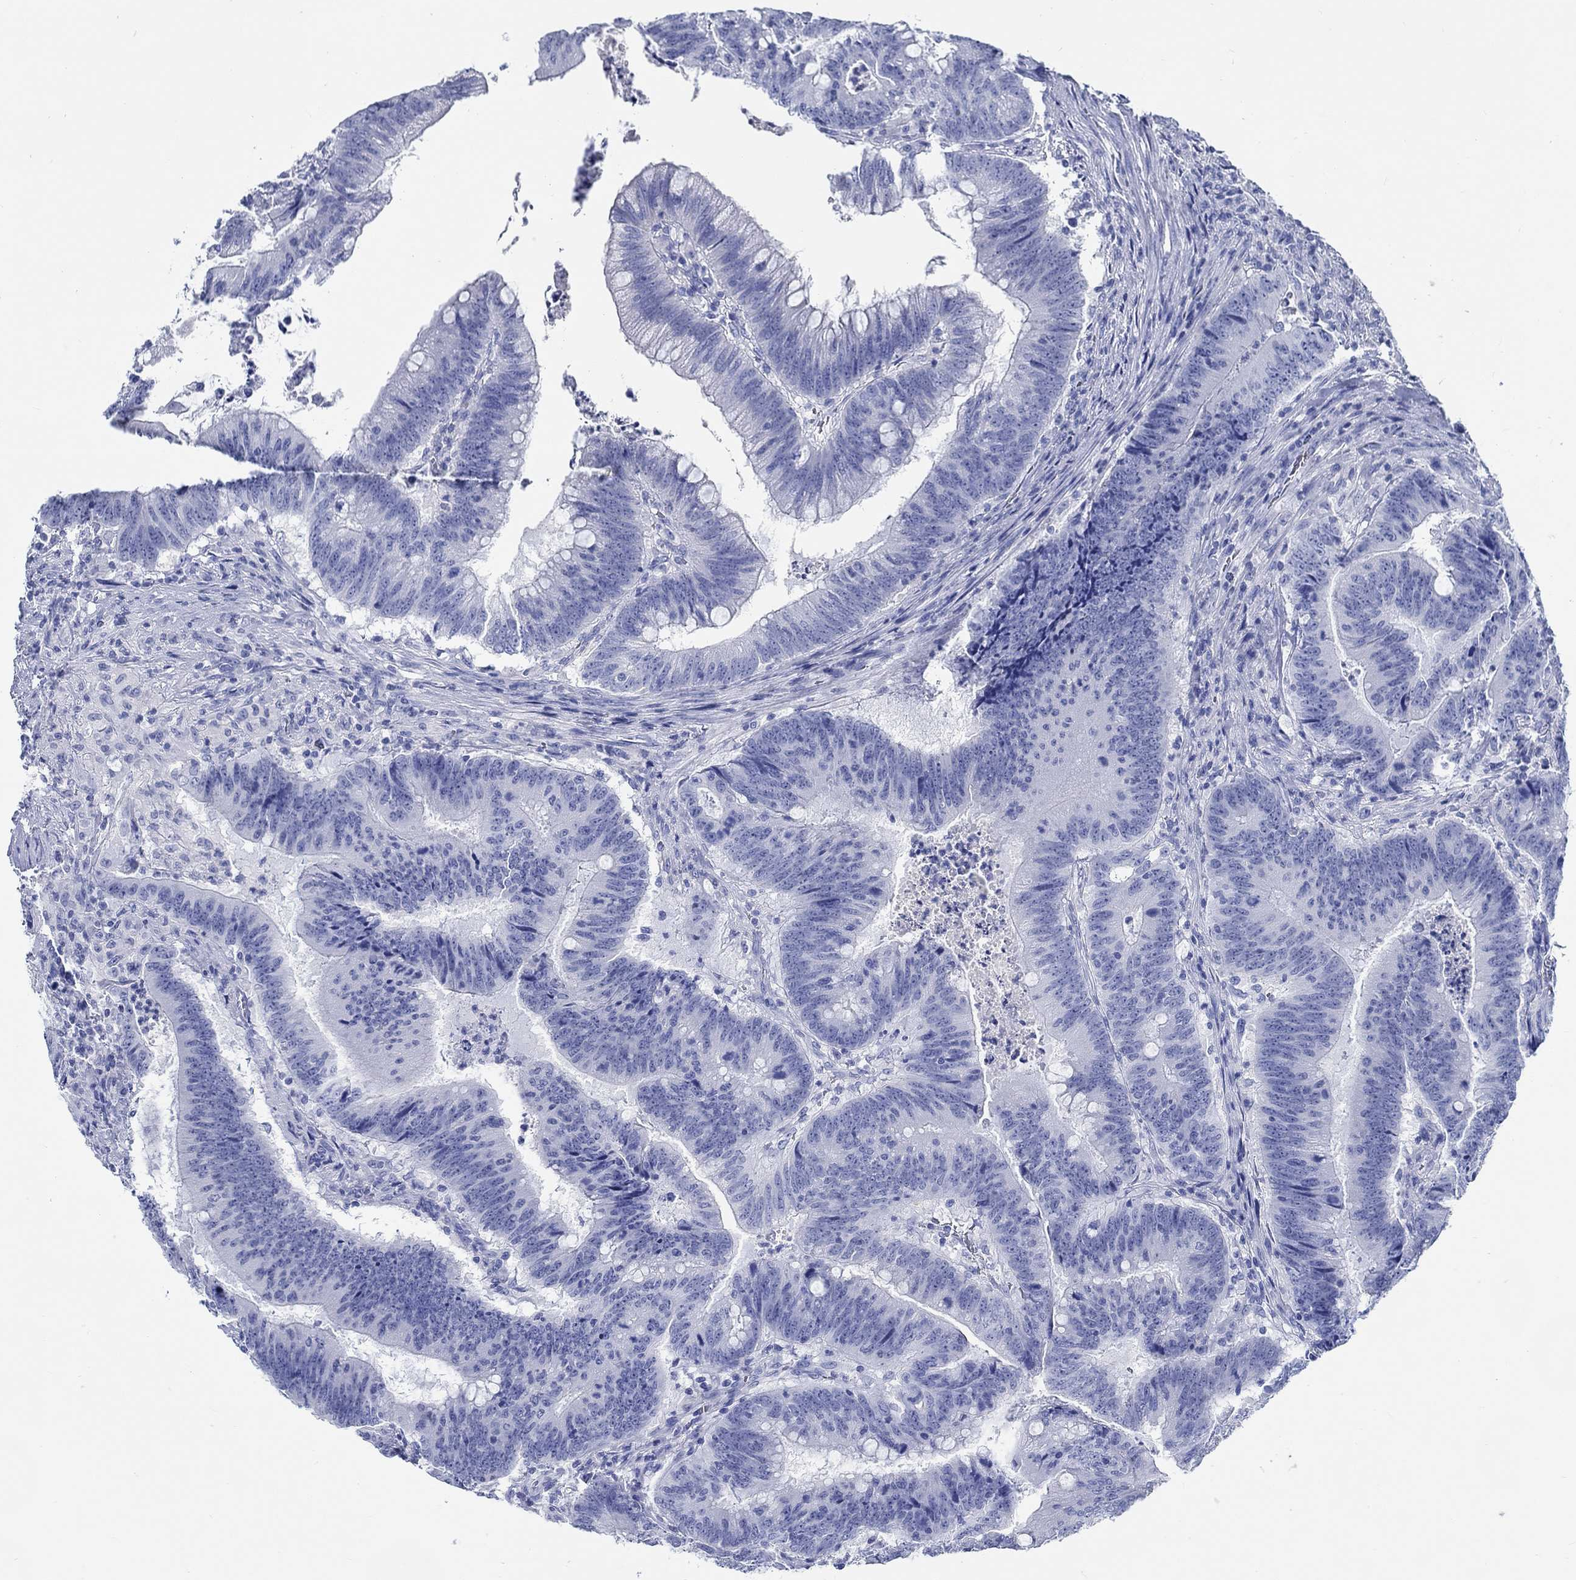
{"staining": {"intensity": "negative", "quantity": "none", "location": "none"}, "tissue": "colorectal cancer", "cell_type": "Tumor cells", "image_type": "cancer", "snomed": [{"axis": "morphology", "description": "Adenocarcinoma, NOS"}, {"axis": "topography", "description": "Colon"}], "caption": "Immunohistochemical staining of colorectal cancer exhibits no significant staining in tumor cells.", "gene": "FBXO2", "patient": {"sex": "female", "age": 87}}